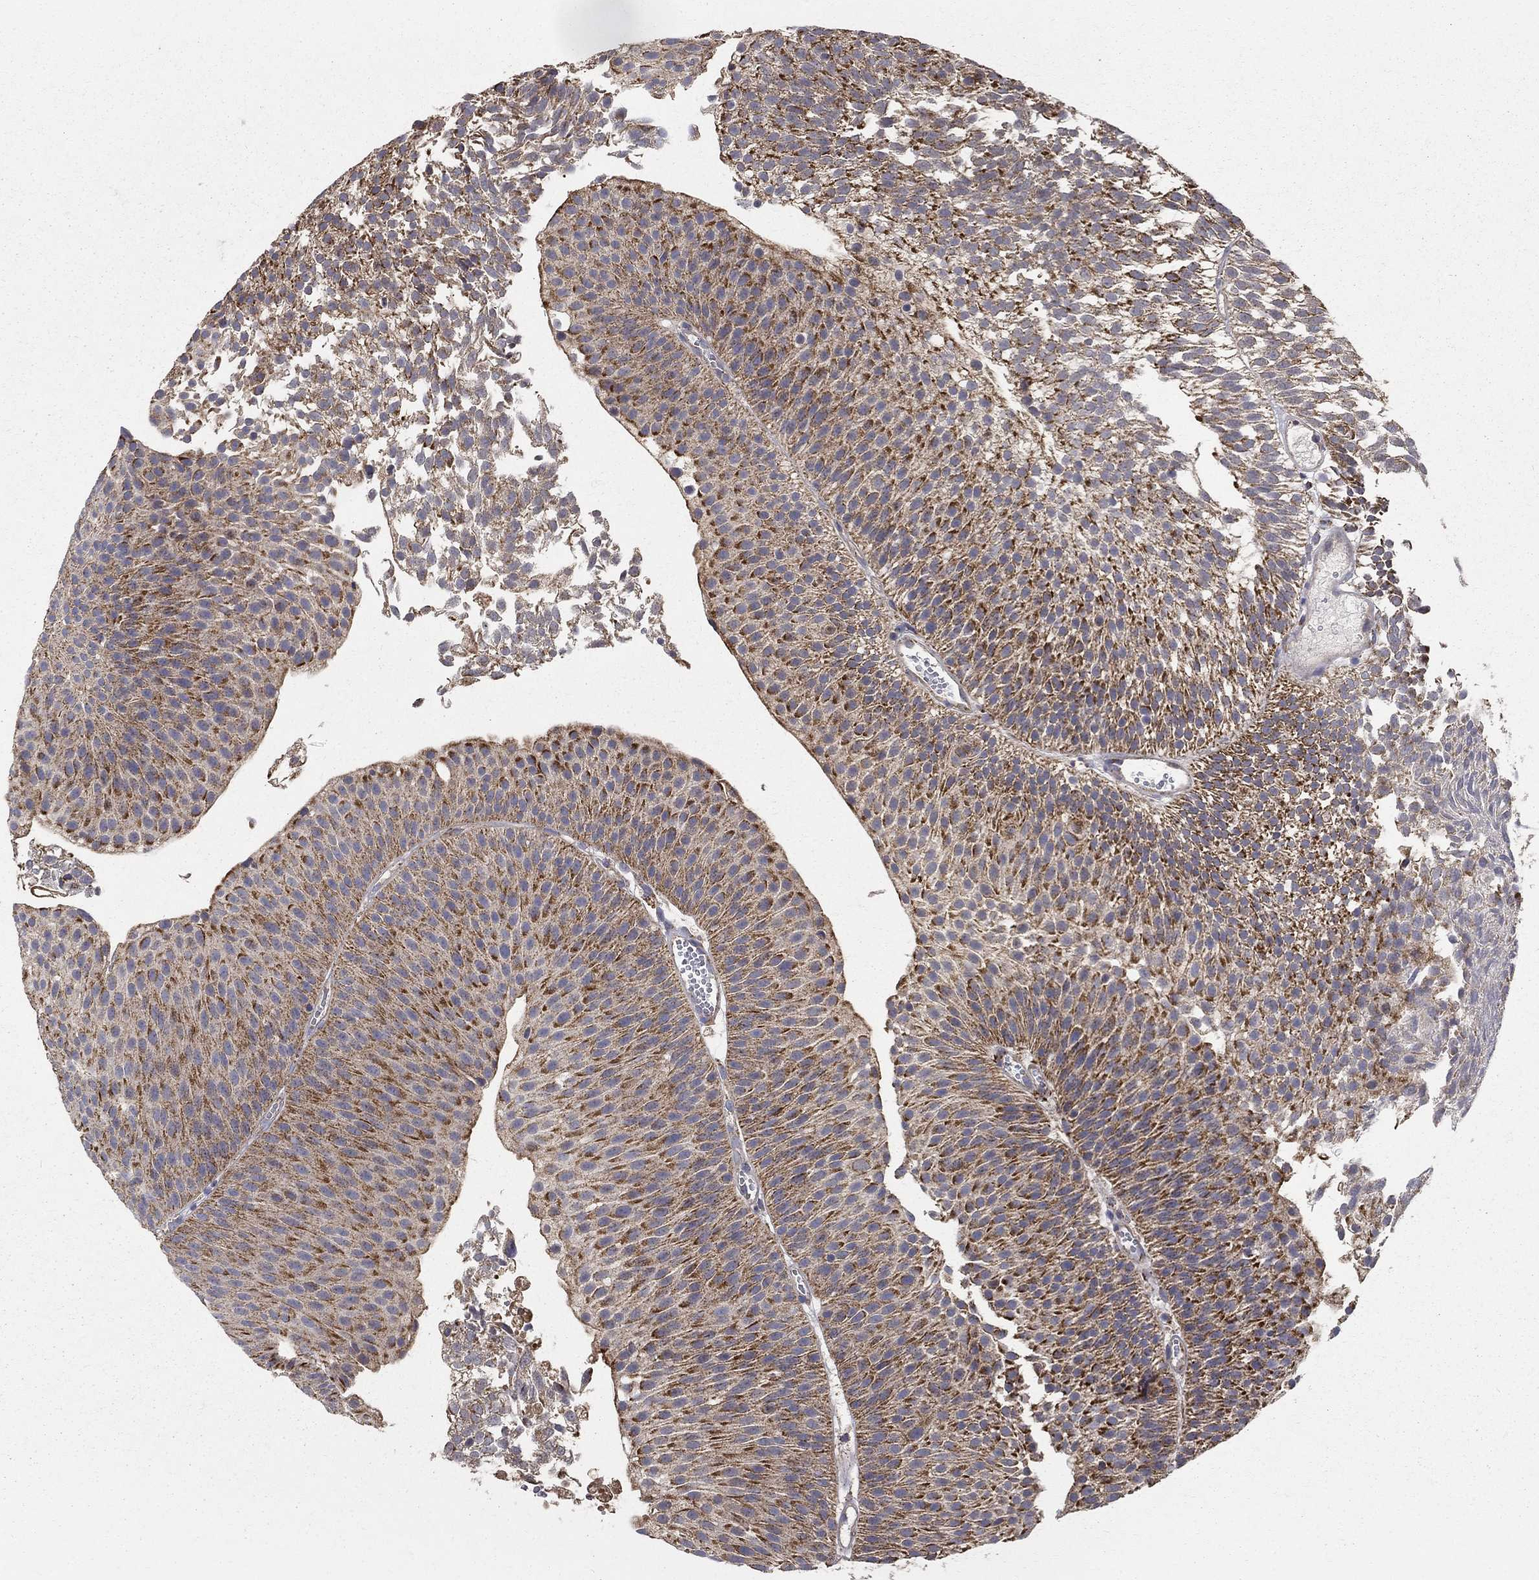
{"staining": {"intensity": "strong", "quantity": "25%-75%", "location": "cytoplasmic/membranous"}, "tissue": "urothelial cancer", "cell_type": "Tumor cells", "image_type": "cancer", "snomed": [{"axis": "morphology", "description": "Urothelial carcinoma, Low grade"}, {"axis": "topography", "description": "Urinary bladder"}], "caption": "Protein staining of urothelial cancer tissue shows strong cytoplasmic/membranous positivity in about 25%-75% of tumor cells. The protein of interest is shown in brown color, while the nuclei are stained blue.", "gene": "GCSH", "patient": {"sex": "male", "age": 65}}